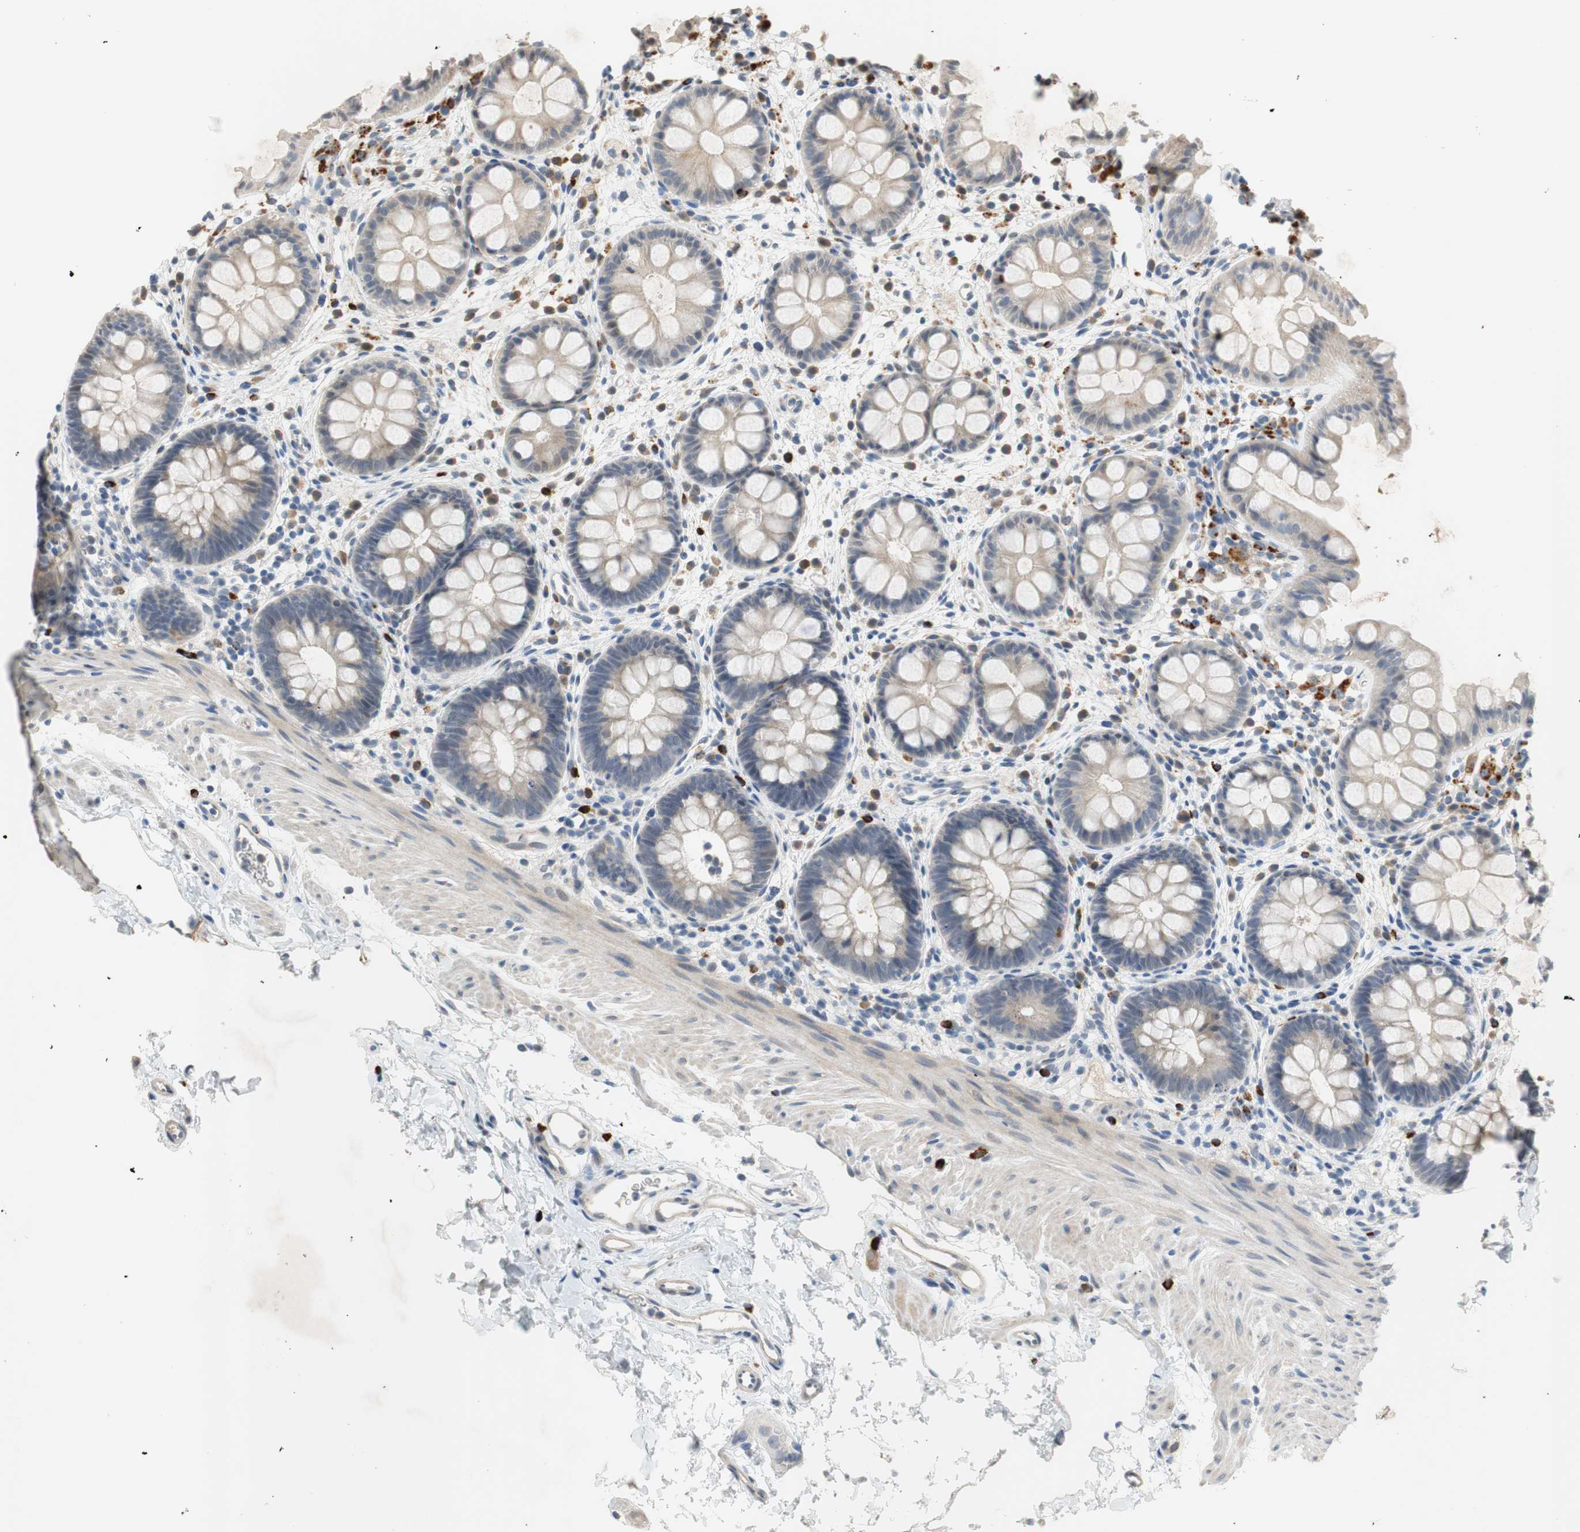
{"staining": {"intensity": "weak", "quantity": "25%-75%", "location": "cytoplasmic/membranous"}, "tissue": "rectum", "cell_type": "Glandular cells", "image_type": "normal", "snomed": [{"axis": "morphology", "description": "Normal tissue, NOS"}, {"axis": "topography", "description": "Rectum"}], "caption": "Immunohistochemistry staining of benign rectum, which exhibits low levels of weak cytoplasmic/membranous staining in approximately 25%-75% of glandular cells indicating weak cytoplasmic/membranous protein positivity. The staining was performed using DAB (brown) for protein detection and nuclei were counterstained in hematoxylin (blue).", "gene": "COL12A1", "patient": {"sex": "female", "age": 24}}